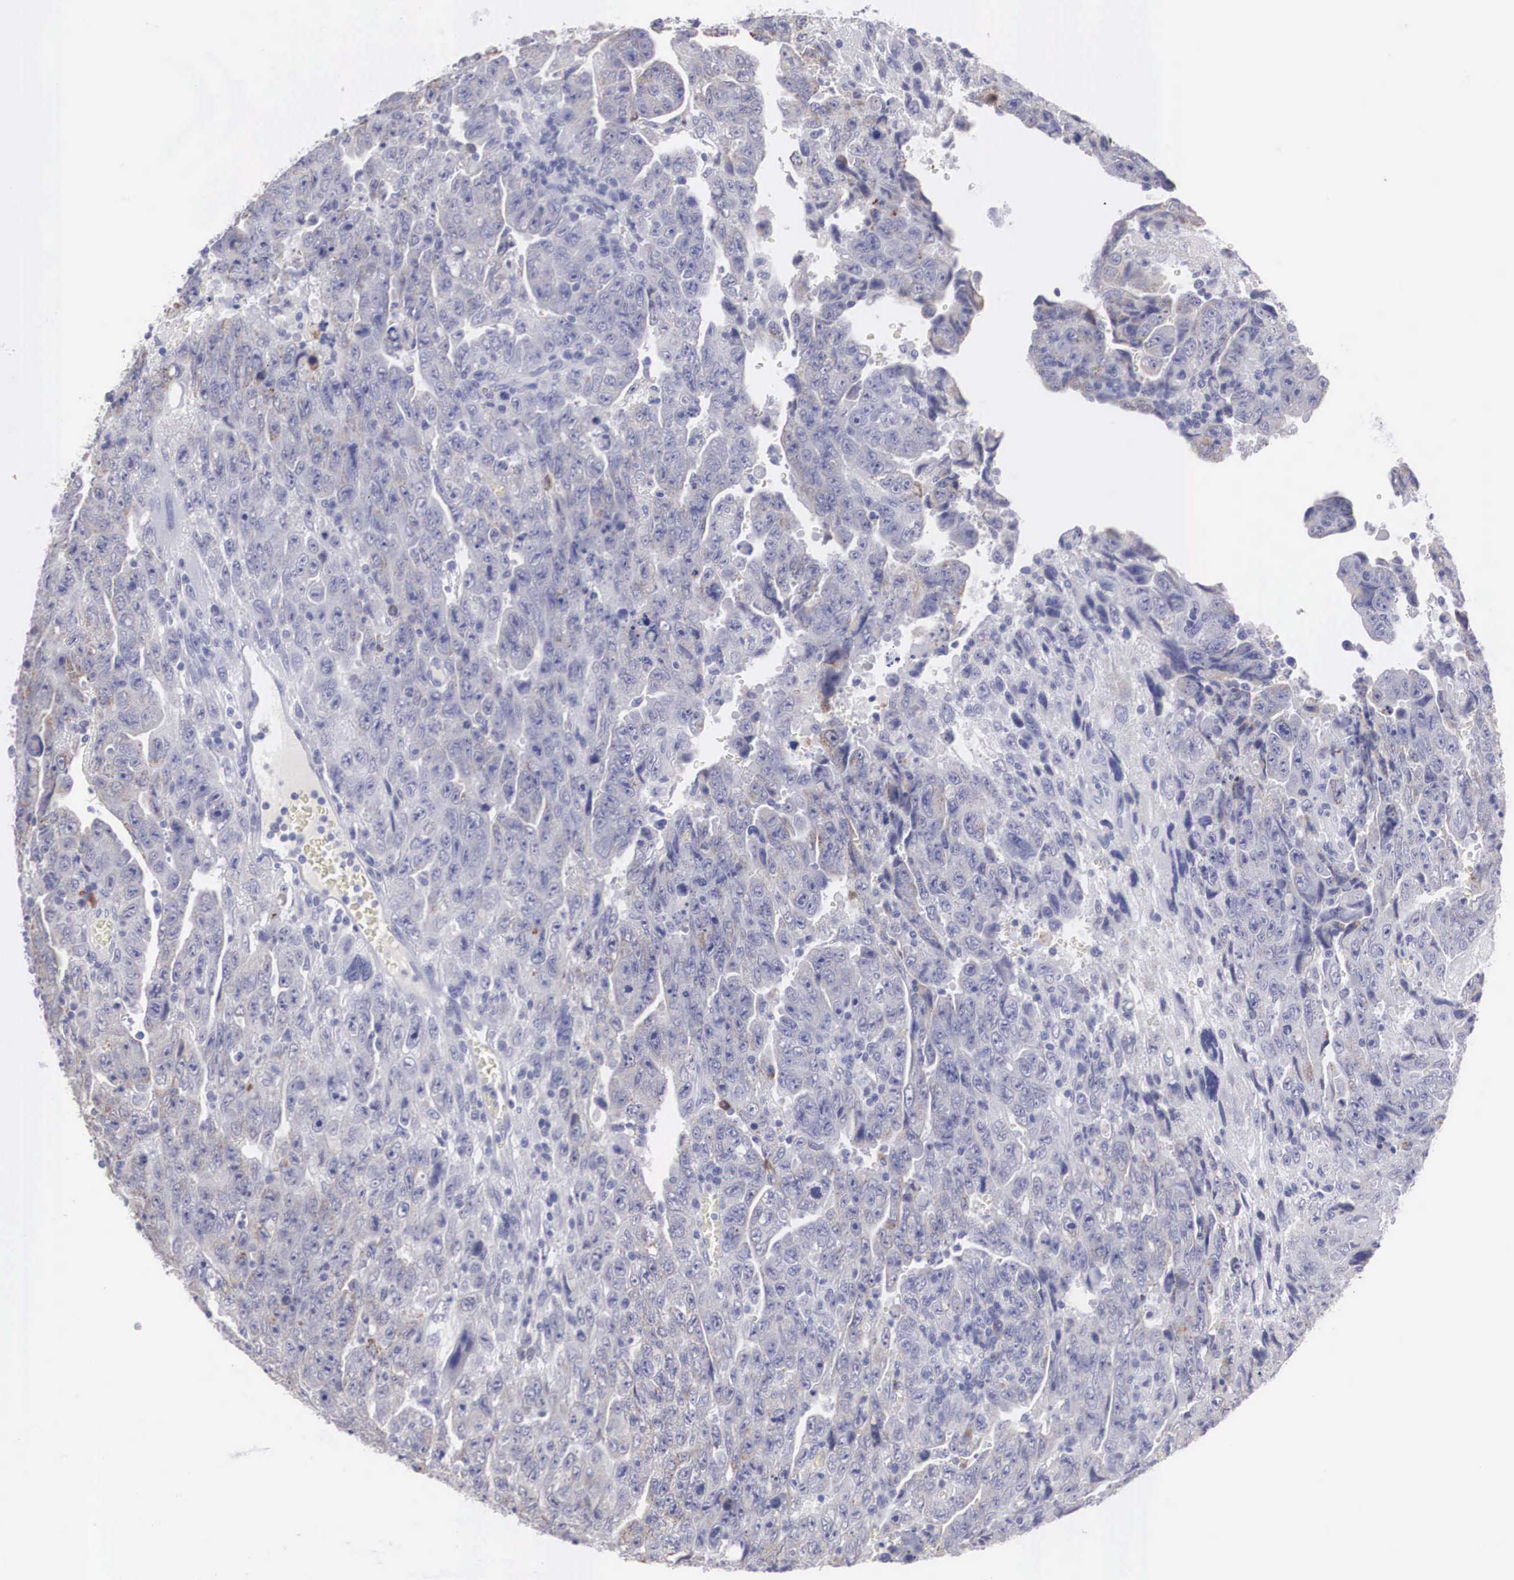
{"staining": {"intensity": "weak", "quantity": "<25%", "location": "cytoplasmic/membranous"}, "tissue": "testis cancer", "cell_type": "Tumor cells", "image_type": "cancer", "snomed": [{"axis": "morphology", "description": "Carcinoma, Embryonal, NOS"}, {"axis": "topography", "description": "Testis"}], "caption": "An immunohistochemistry micrograph of embryonal carcinoma (testis) is shown. There is no staining in tumor cells of embryonal carcinoma (testis).", "gene": "REPS2", "patient": {"sex": "male", "age": 28}}